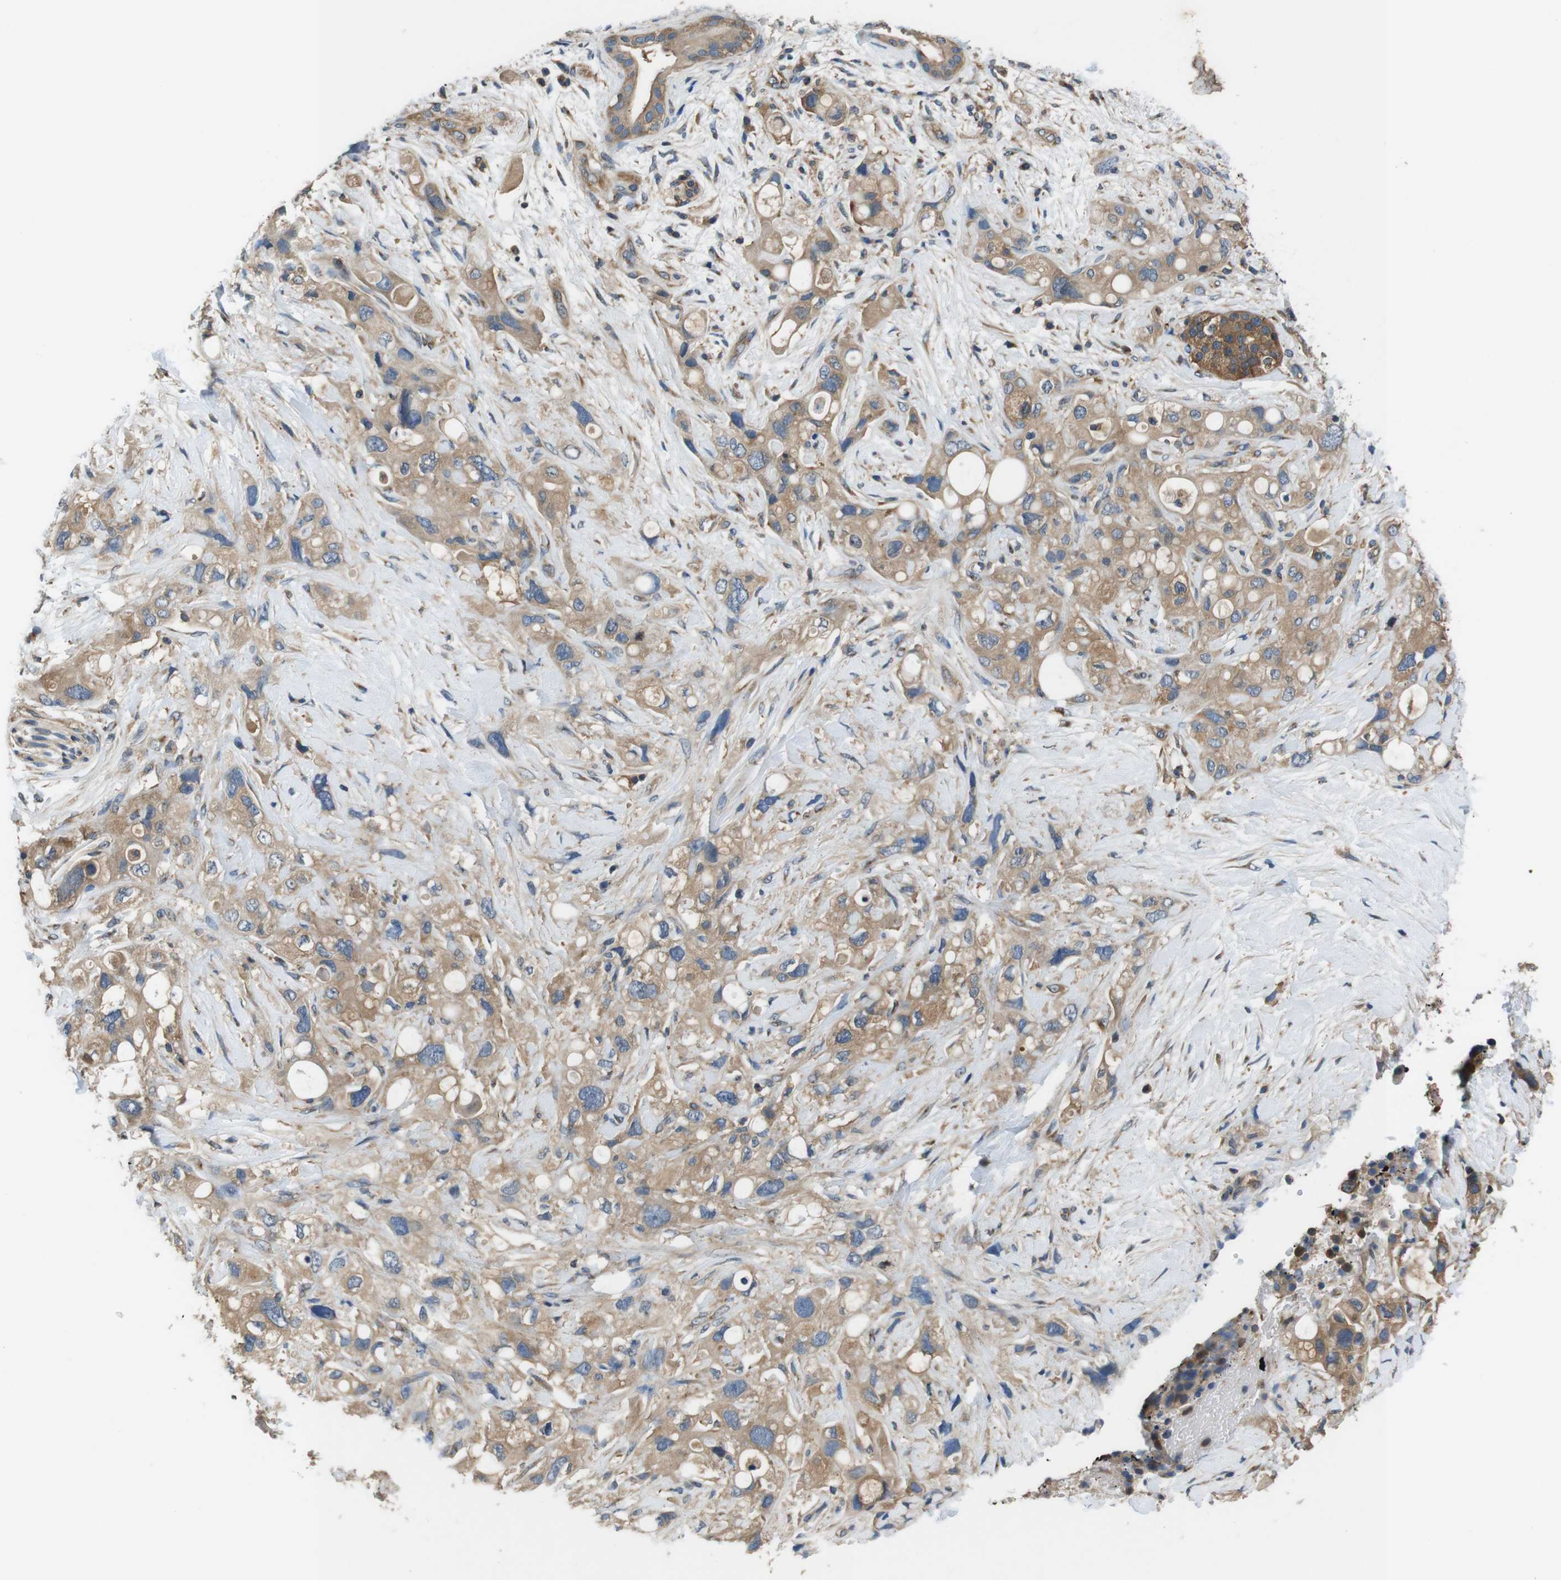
{"staining": {"intensity": "moderate", "quantity": ">75%", "location": "cytoplasmic/membranous"}, "tissue": "pancreatic cancer", "cell_type": "Tumor cells", "image_type": "cancer", "snomed": [{"axis": "morphology", "description": "Adenocarcinoma, NOS"}, {"axis": "topography", "description": "Pancreas"}], "caption": "This histopathology image reveals pancreatic adenocarcinoma stained with IHC to label a protein in brown. The cytoplasmic/membranous of tumor cells show moderate positivity for the protein. Nuclei are counter-stained blue.", "gene": "DCTN1", "patient": {"sex": "female", "age": 56}}